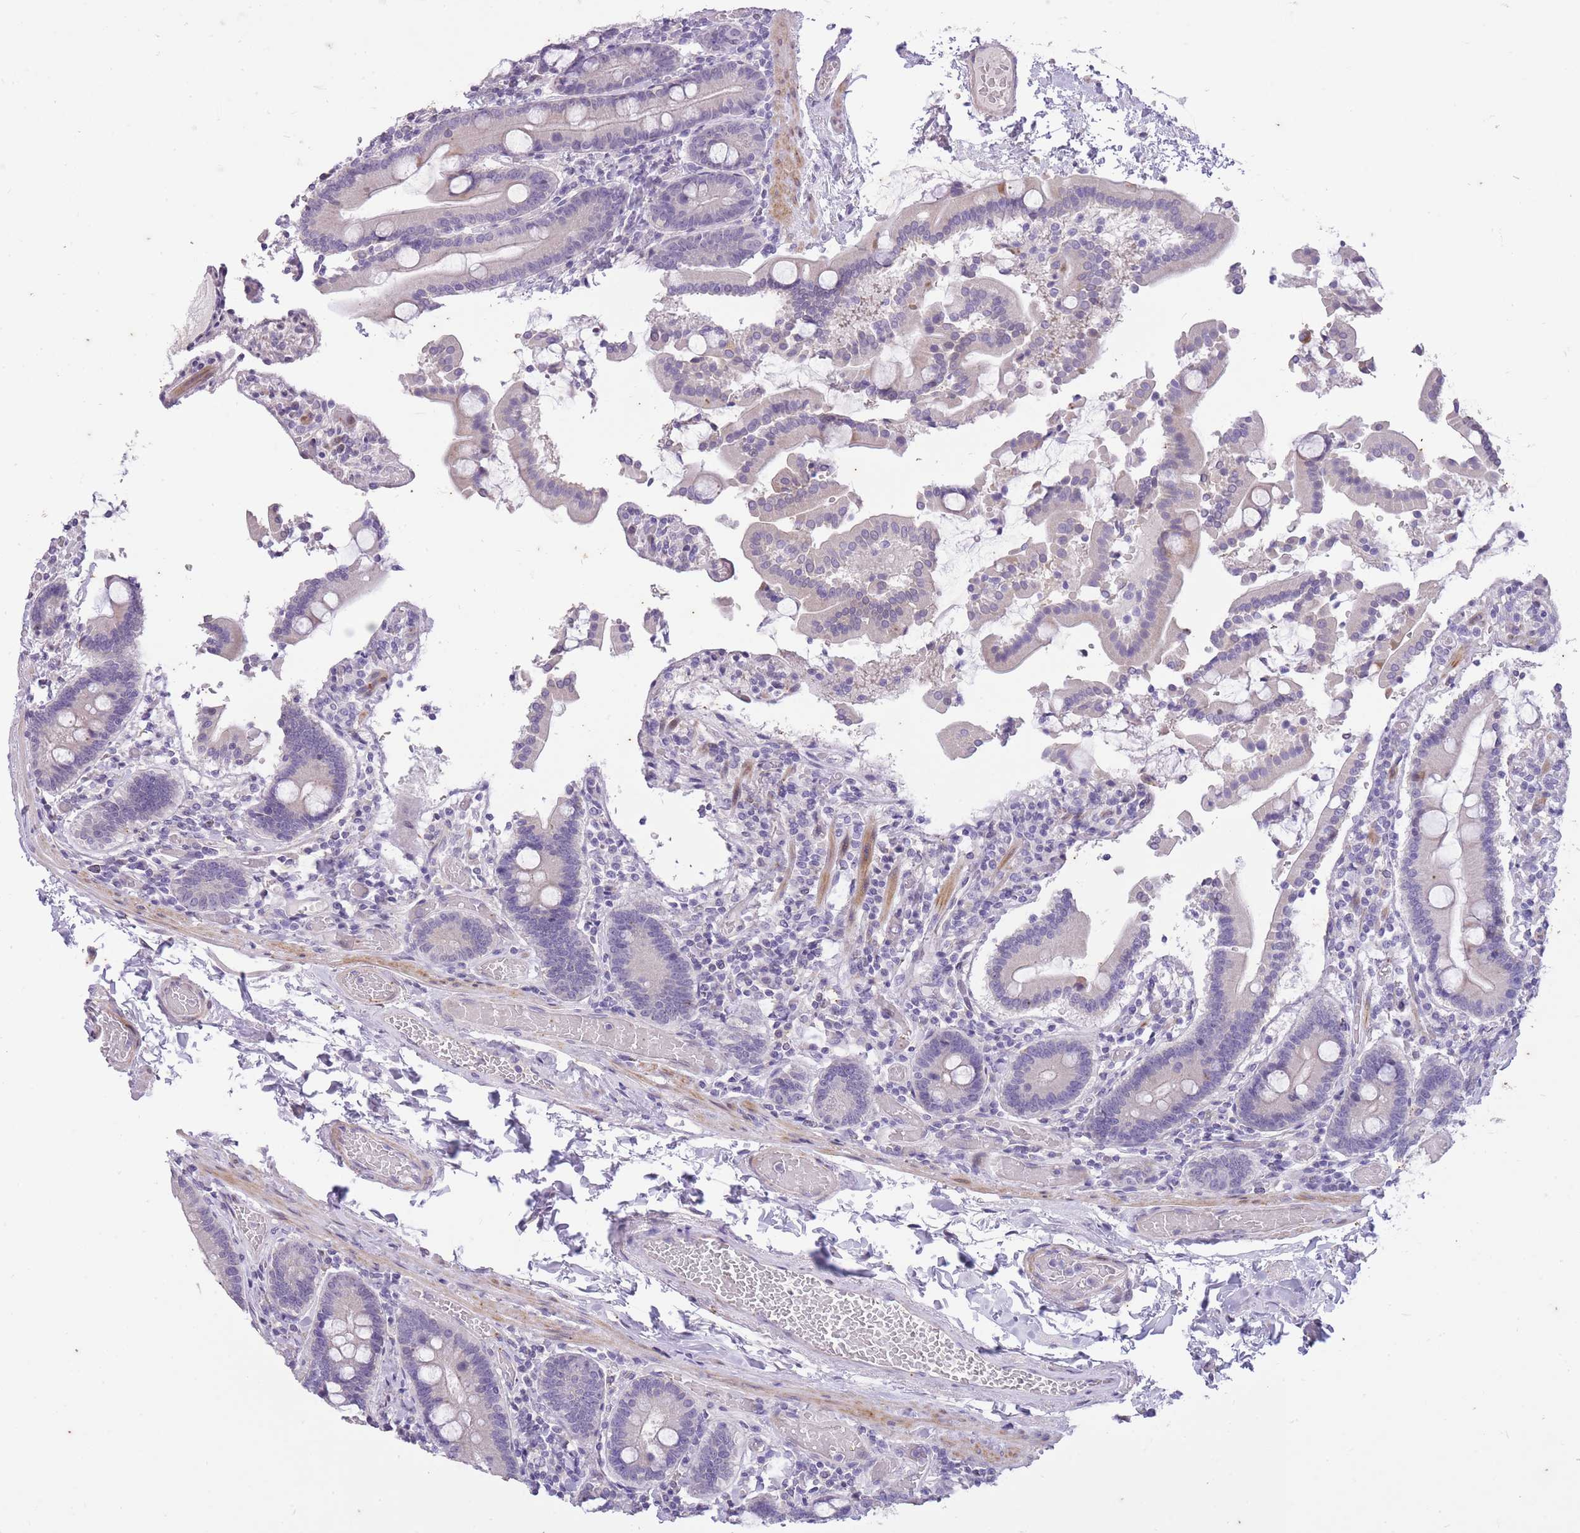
{"staining": {"intensity": "moderate", "quantity": "<25%", "location": "cytoplasmic/membranous"}, "tissue": "duodenum", "cell_type": "Glandular cells", "image_type": "normal", "snomed": [{"axis": "morphology", "description": "Normal tissue, NOS"}, {"axis": "topography", "description": "Duodenum"}], "caption": "Immunohistochemical staining of normal human duodenum displays low levels of moderate cytoplasmic/membranous staining in approximately <25% of glandular cells.", "gene": "CNTNAP3B", "patient": {"sex": "male", "age": 55}}